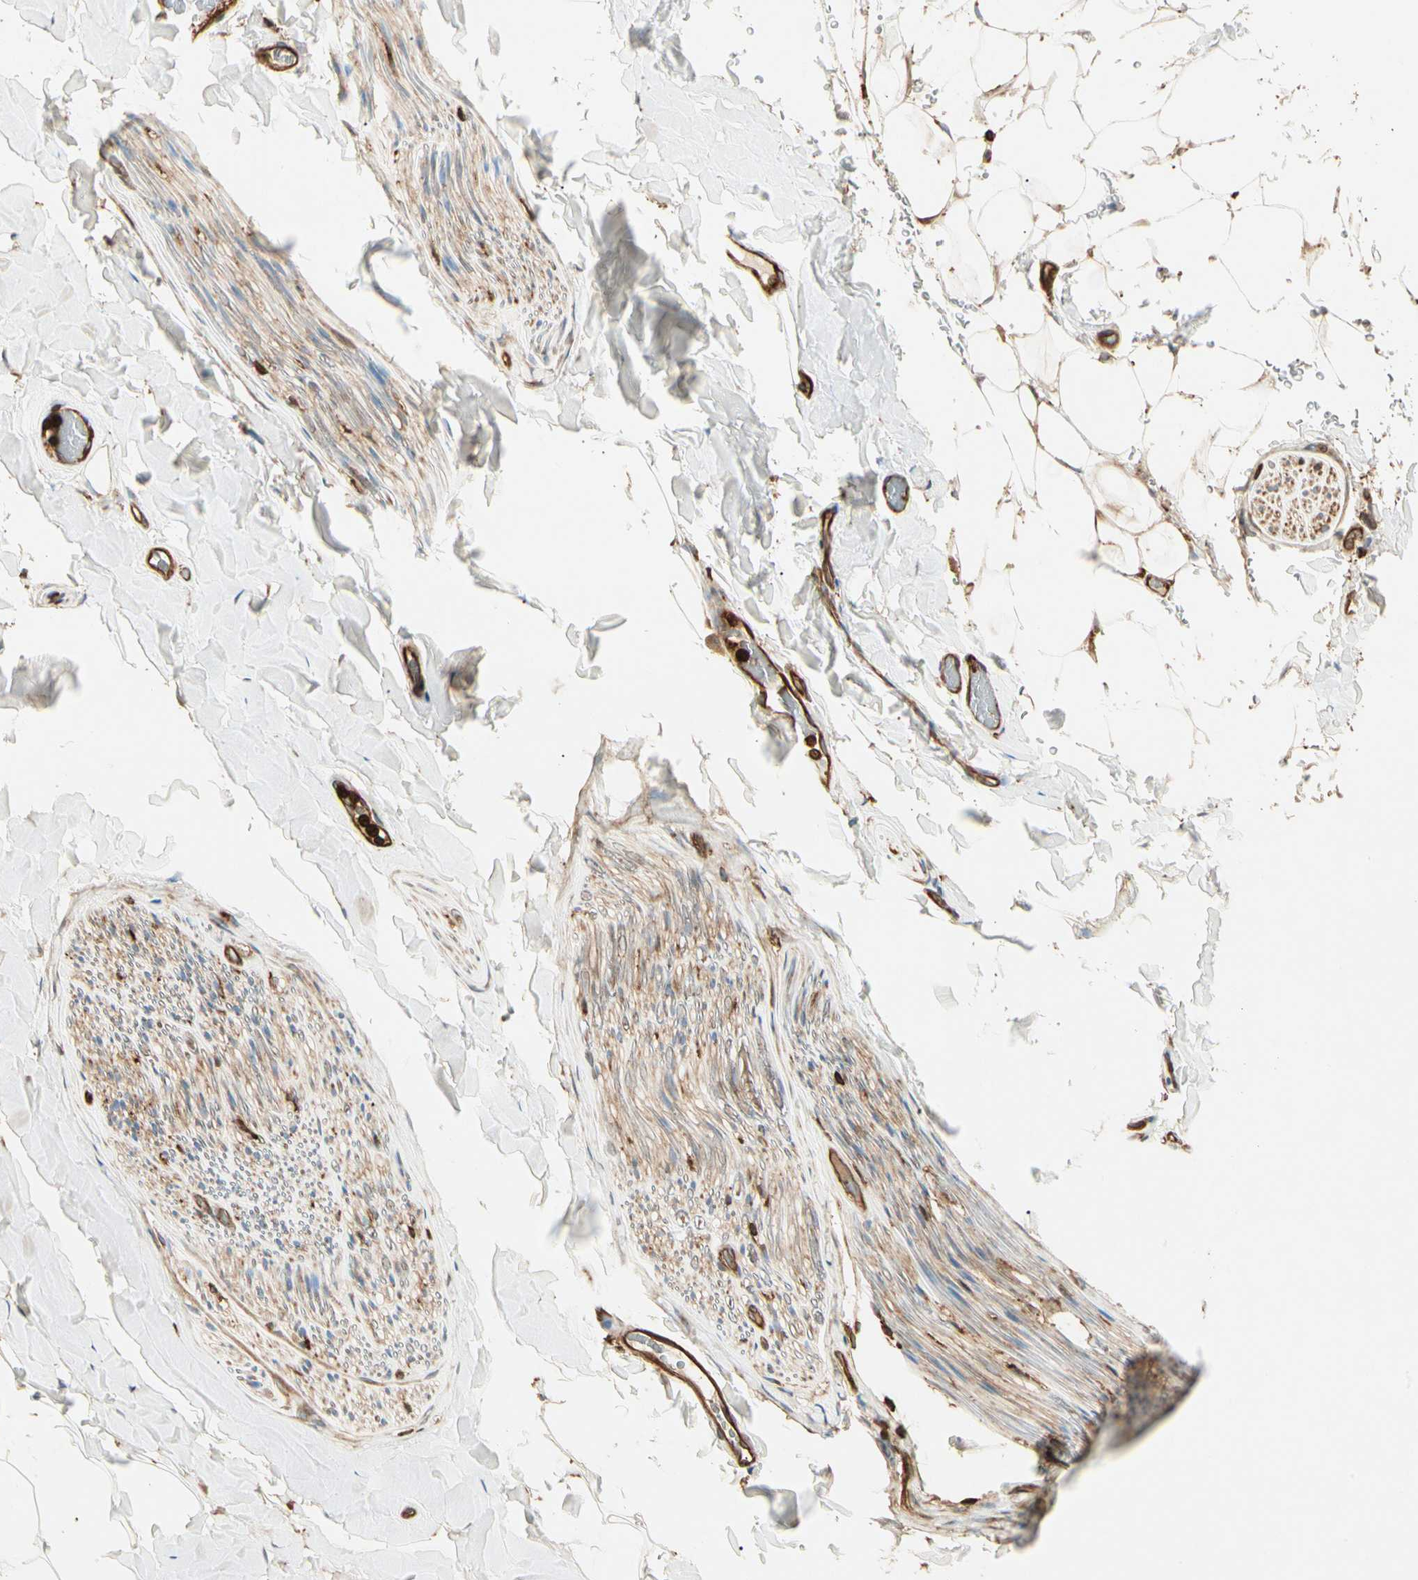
{"staining": {"intensity": "strong", "quantity": ">75%", "location": "cytoplasmic/membranous"}, "tissue": "adipose tissue", "cell_type": "Adipocytes", "image_type": "normal", "snomed": [{"axis": "morphology", "description": "Normal tissue, NOS"}, {"axis": "topography", "description": "Peripheral nerve tissue"}], "caption": "Immunohistochemical staining of normal adipose tissue displays strong cytoplasmic/membranous protein positivity in about >75% of adipocytes.", "gene": "ARPC2", "patient": {"sex": "male", "age": 70}}